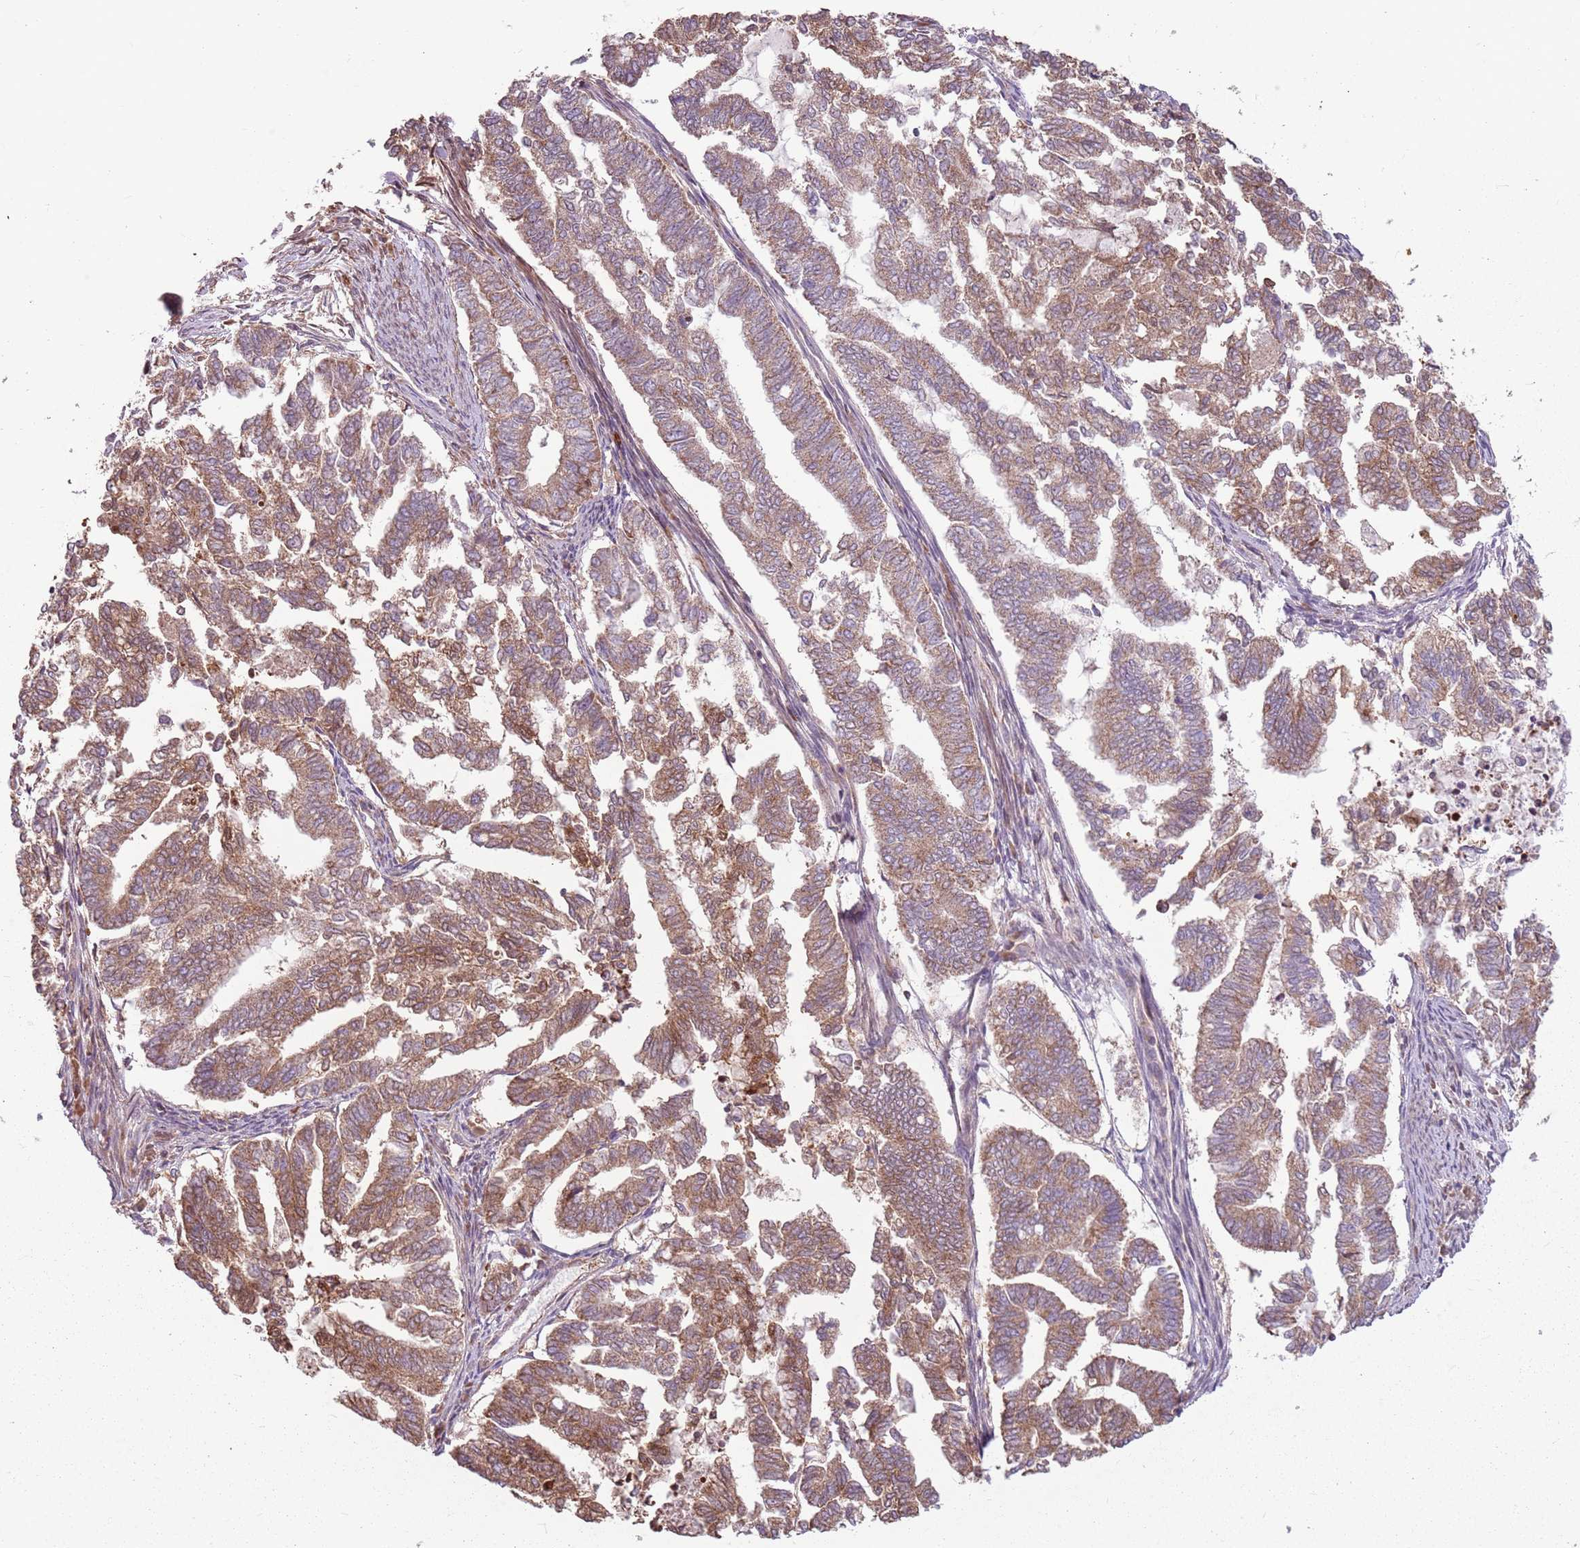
{"staining": {"intensity": "moderate", "quantity": ">75%", "location": "cytoplasmic/membranous"}, "tissue": "endometrial cancer", "cell_type": "Tumor cells", "image_type": "cancer", "snomed": [{"axis": "morphology", "description": "Adenocarcinoma, NOS"}, {"axis": "topography", "description": "Endometrium"}], "caption": "Tumor cells exhibit medium levels of moderate cytoplasmic/membranous positivity in about >75% of cells in human adenocarcinoma (endometrial).", "gene": "RPL21", "patient": {"sex": "female", "age": 79}}